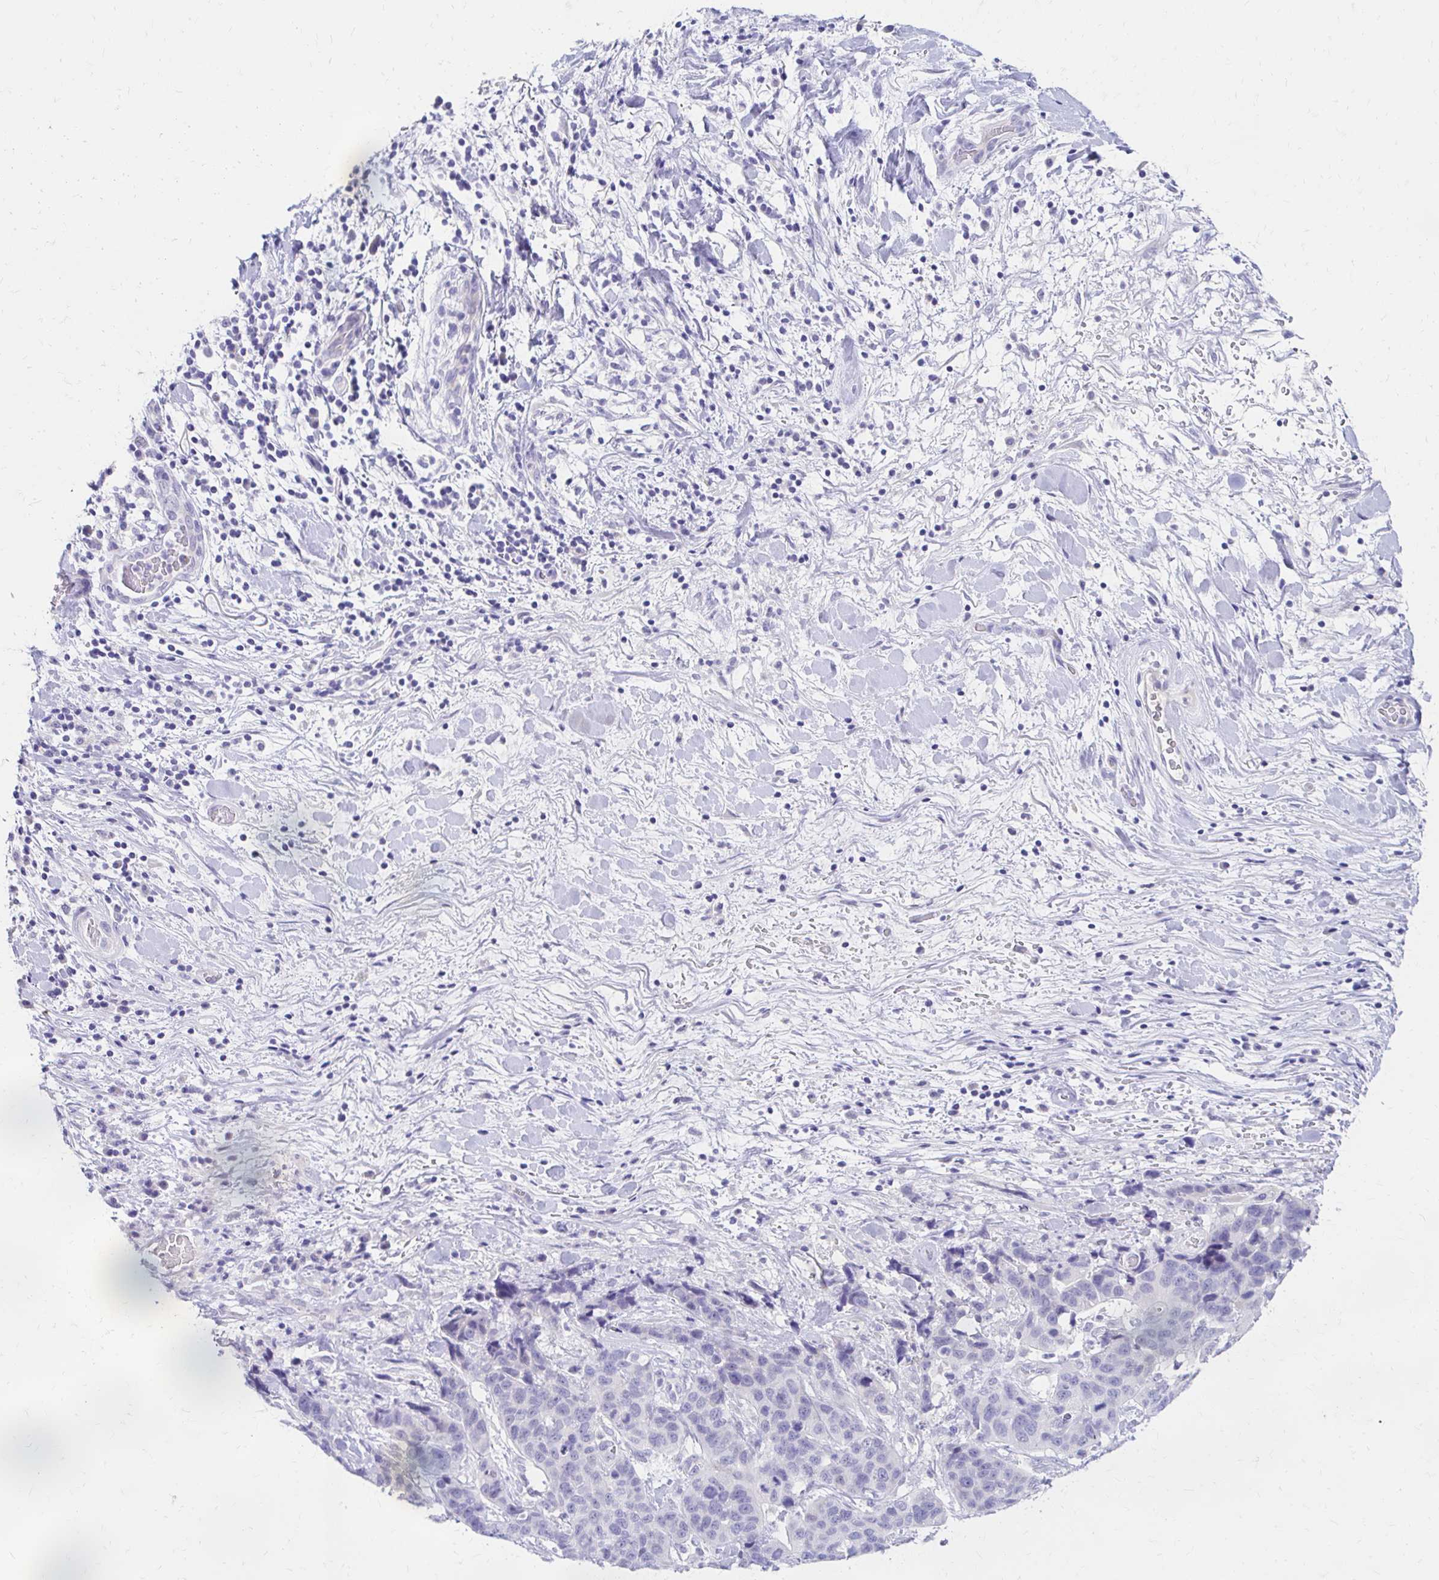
{"staining": {"intensity": "negative", "quantity": "none", "location": "none"}, "tissue": "lung cancer", "cell_type": "Tumor cells", "image_type": "cancer", "snomed": [{"axis": "morphology", "description": "Squamous cell carcinoma, NOS"}, {"axis": "topography", "description": "Lung"}], "caption": "Protein analysis of squamous cell carcinoma (lung) exhibits no significant expression in tumor cells.", "gene": "AZGP1", "patient": {"sex": "male", "age": 62}}